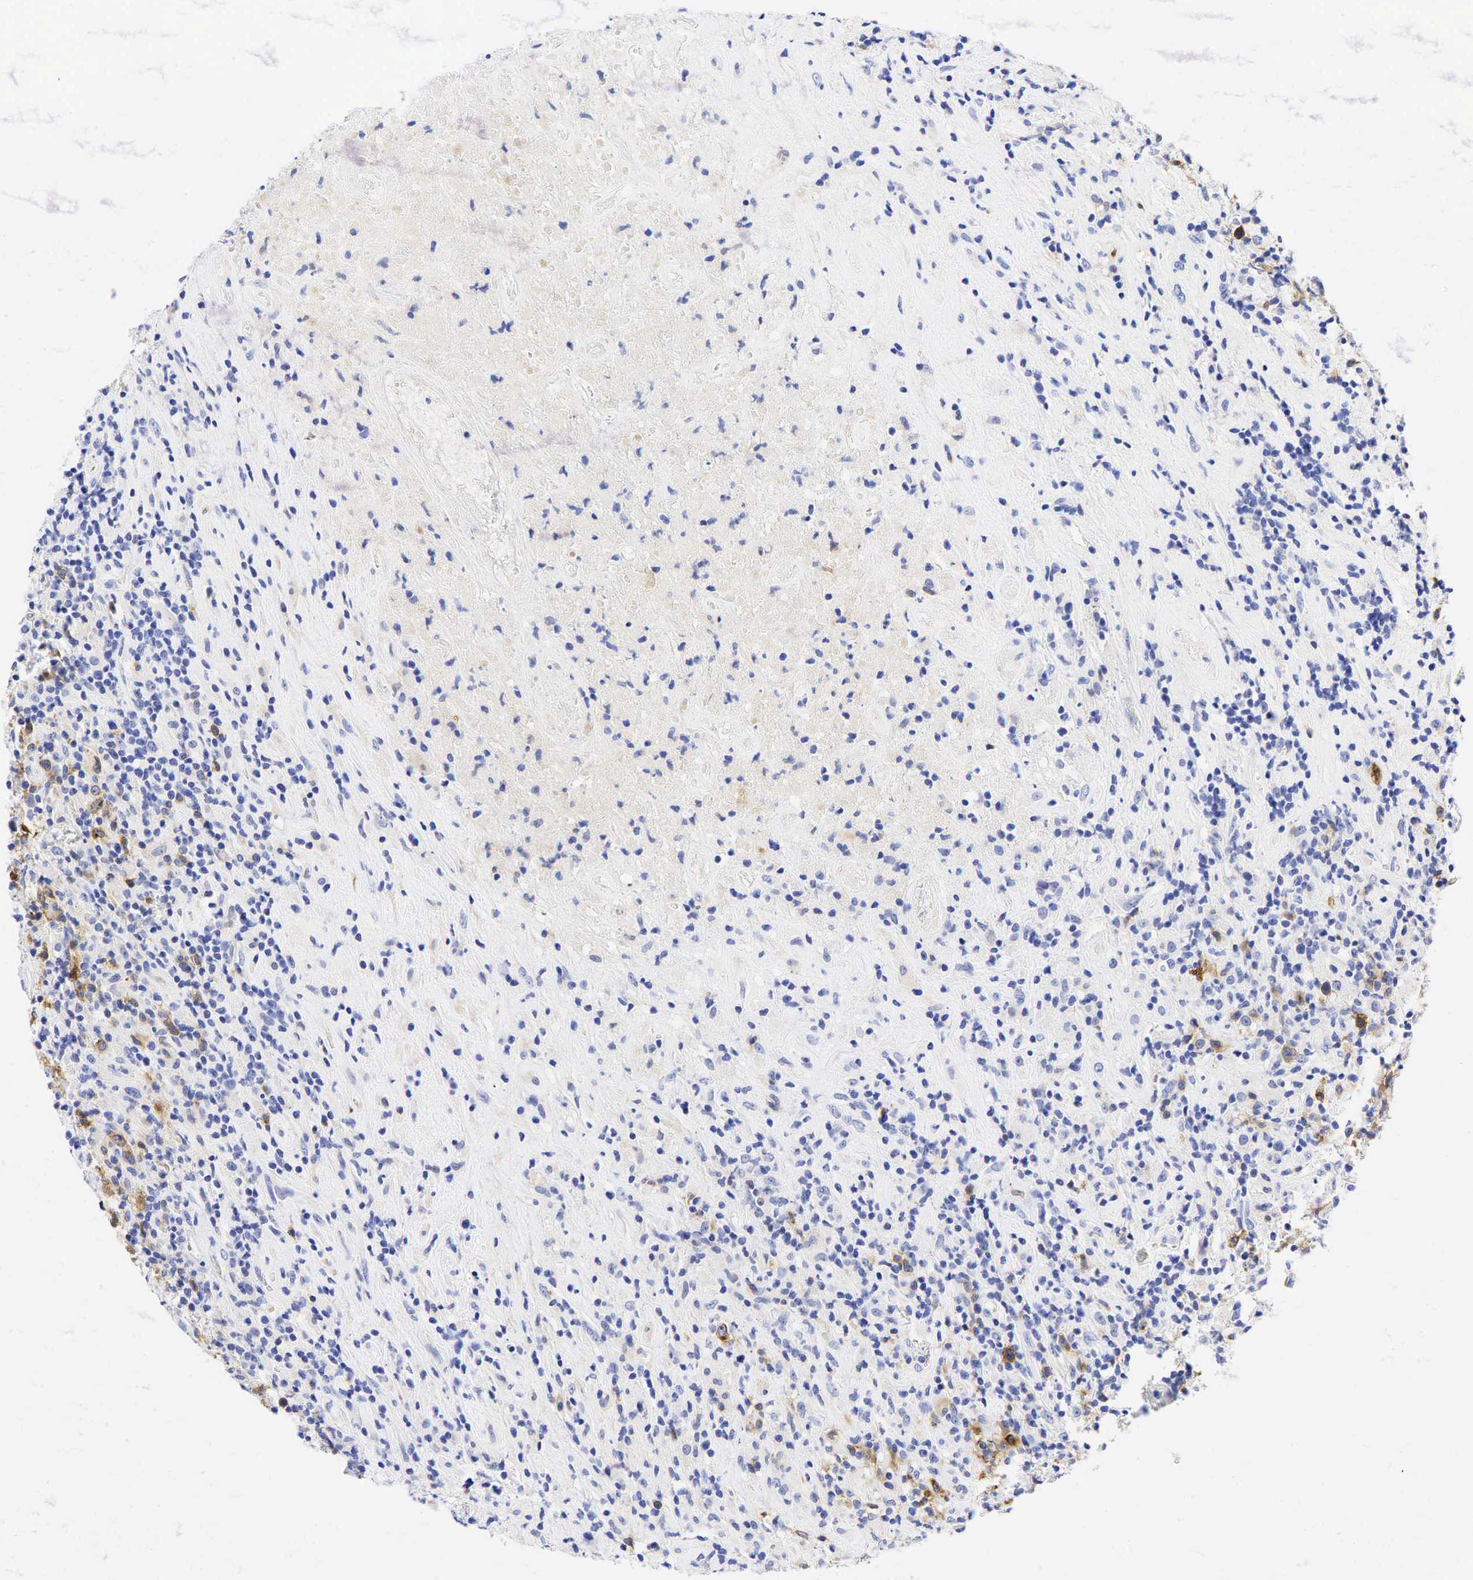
{"staining": {"intensity": "negative", "quantity": "none", "location": "none"}, "tissue": "lymphoma", "cell_type": "Tumor cells", "image_type": "cancer", "snomed": [{"axis": "morphology", "description": "Hodgkin's disease, NOS"}, {"axis": "topography", "description": "Lymph node"}], "caption": "This is an immunohistochemistry histopathology image of human Hodgkin's disease. There is no staining in tumor cells.", "gene": "TNFRSF8", "patient": {"sex": "male", "age": 46}}